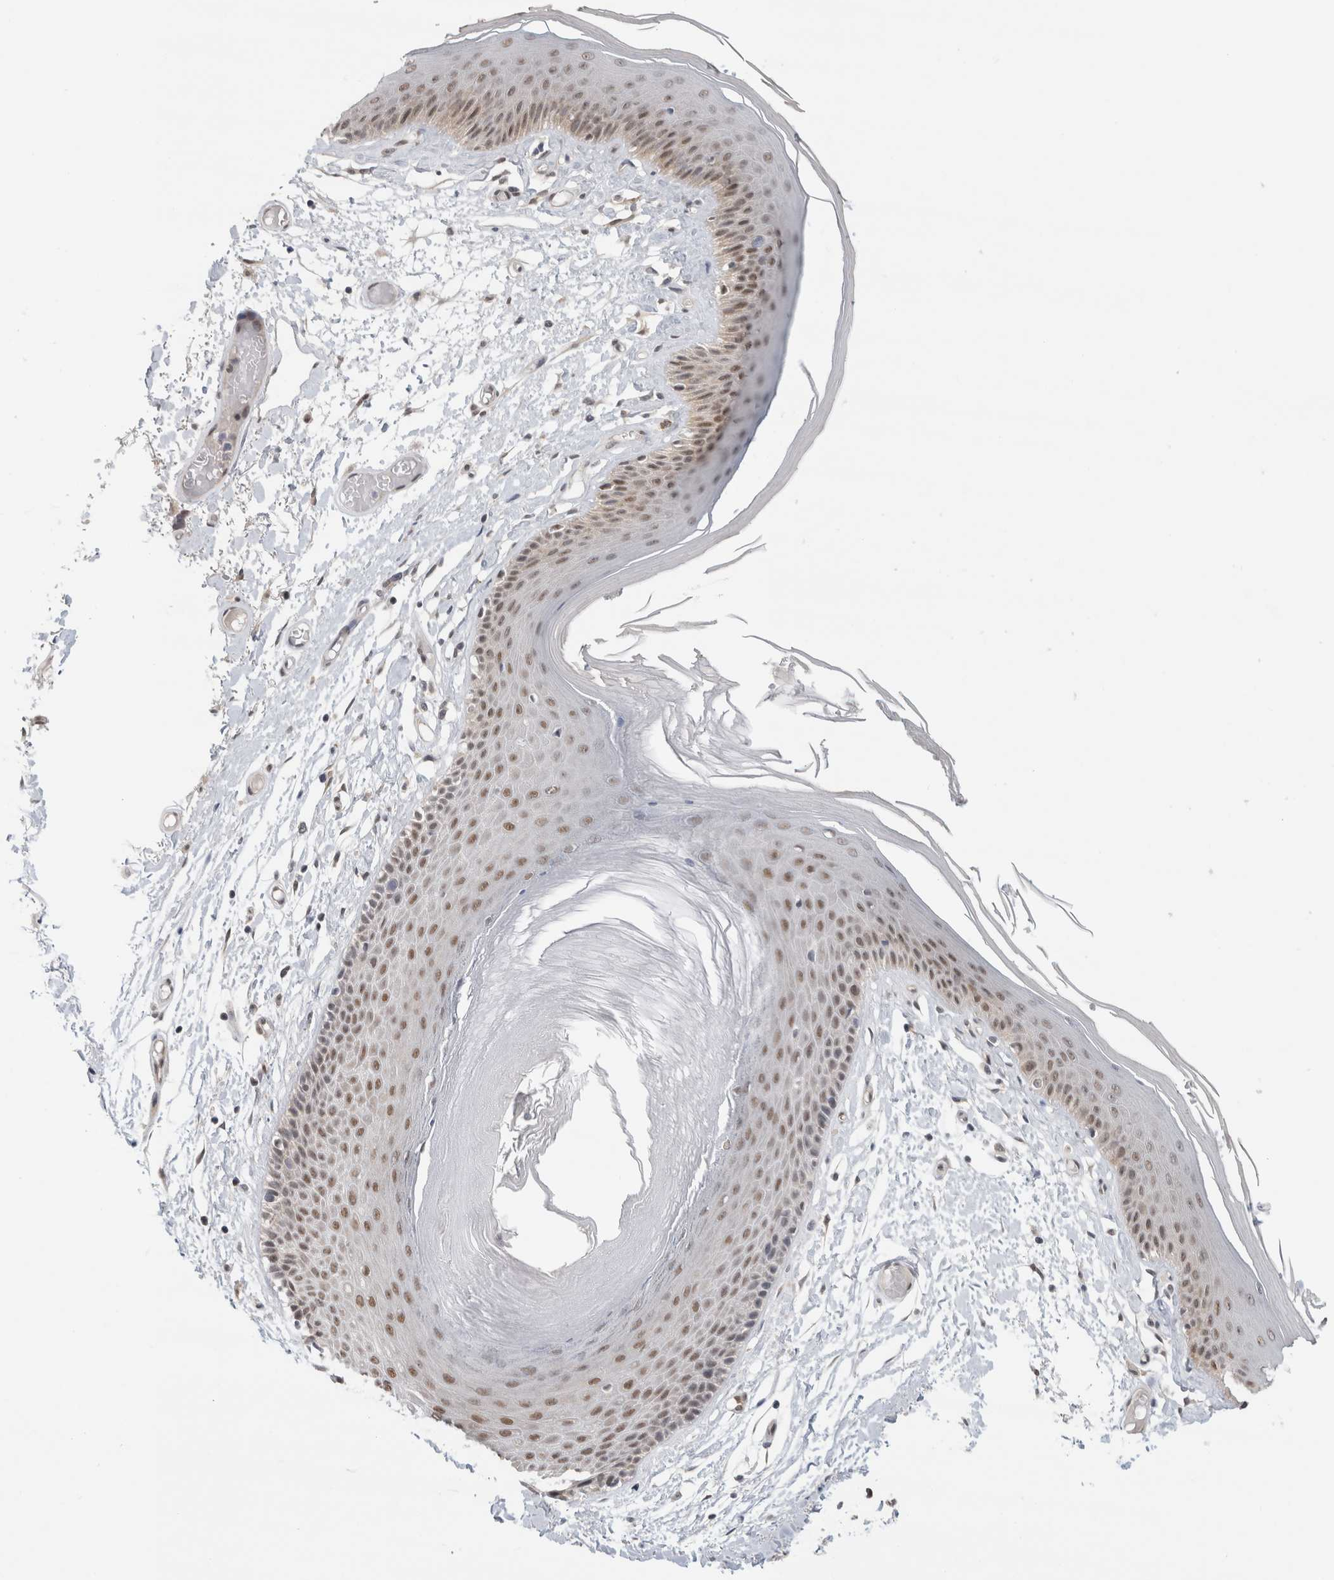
{"staining": {"intensity": "weak", "quantity": "25%-75%", "location": "cytoplasmic/membranous,nuclear"}, "tissue": "skin", "cell_type": "Epidermal cells", "image_type": "normal", "snomed": [{"axis": "morphology", "description": "Normal tissue, NOS"}, {"axis": "topography", "description": "Vulva"}], "caption": "Skin stained with immunohistochemistry displays weak cytoplasmic/membranous,nuclear expression in approximately 25%-75% of epidermal cells.", "gene": "EIF4G3", "patient": {"sex": "female", "age": 73}}